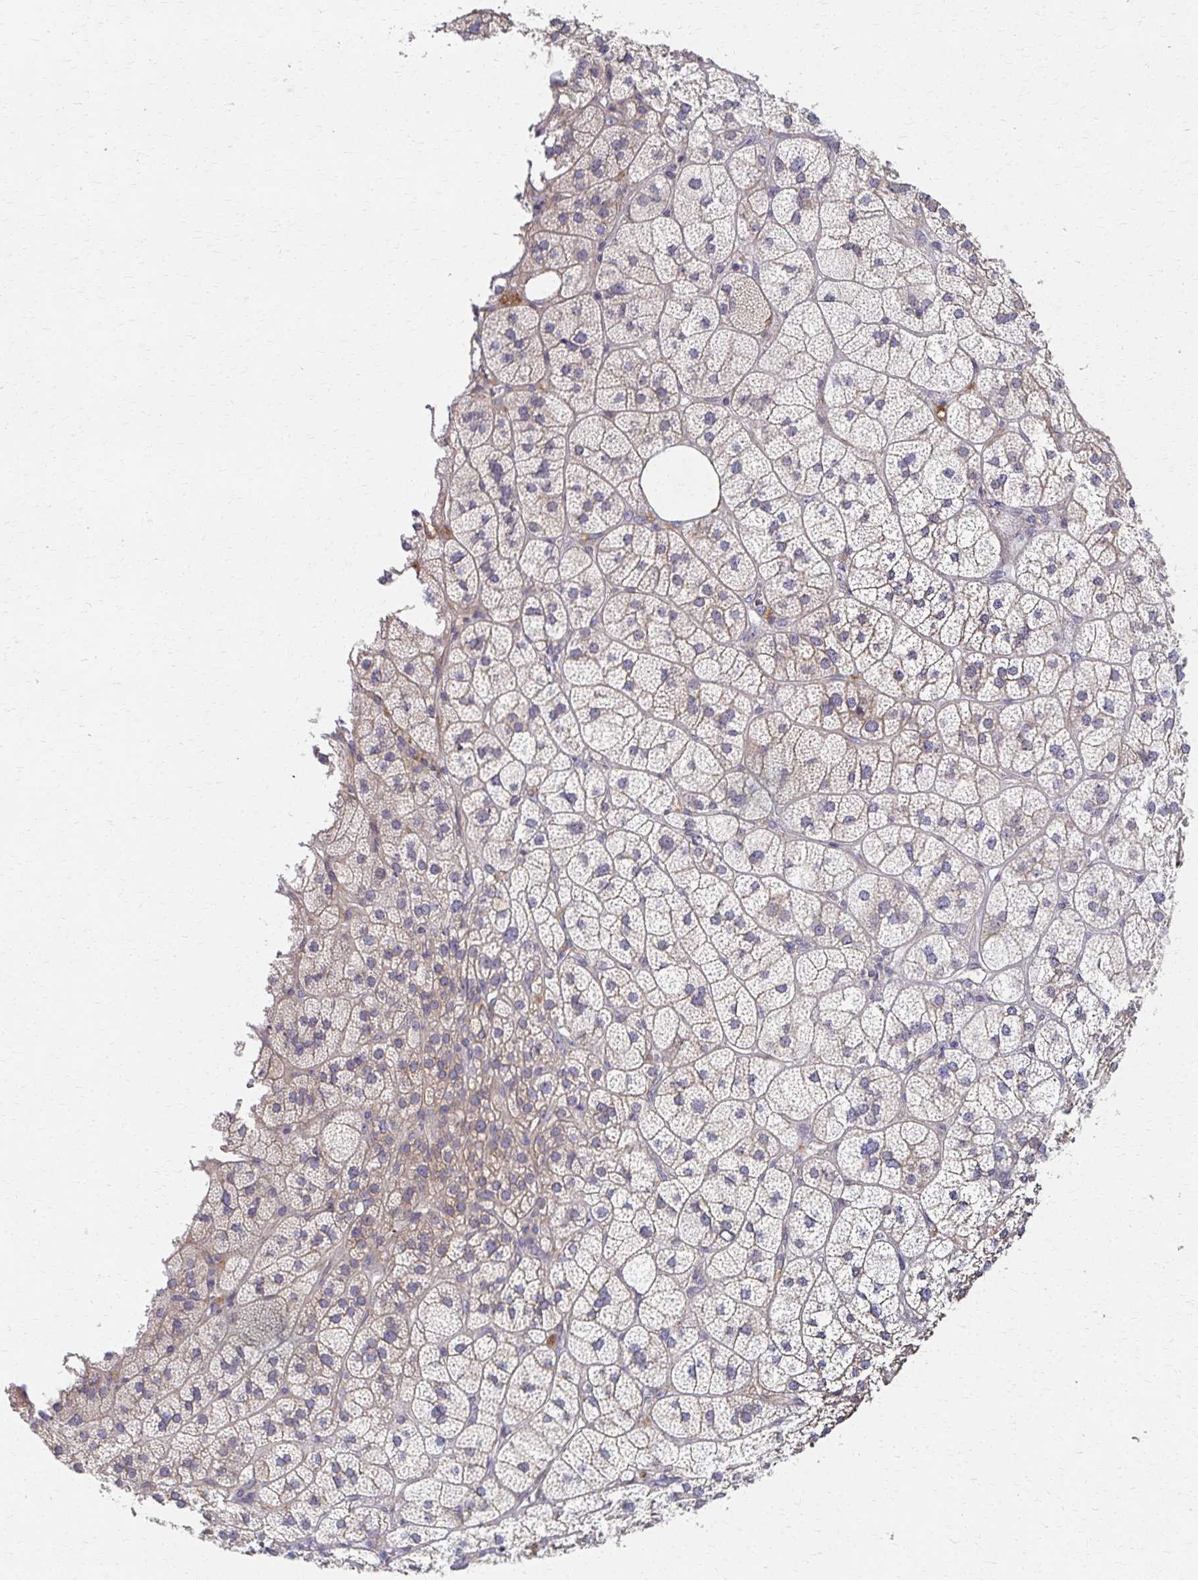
{"staining": {"intensity": "moderate", "quantity": "<25%", "location": "cytoplasmic/membranous"}, "tissue": "adrenal gland", "cell_type": "Glandular cells", "image_type": "normal", "snomed": [{"axis": "morphology", "description": "Normal tissue, NOS"}, {"axis": "topography", "description": "Adrenal gland"}], "caption": "Adrenal gland stained with immunohistochemistry (IHC) displays moderate cytoplasmic/membranous staining in about <25% of glandular cells. (Brightfield microscopy of DAB IHC at high magnification).", "gene": "EOLA1", "patient": {"sex": "female", "age": 60}}